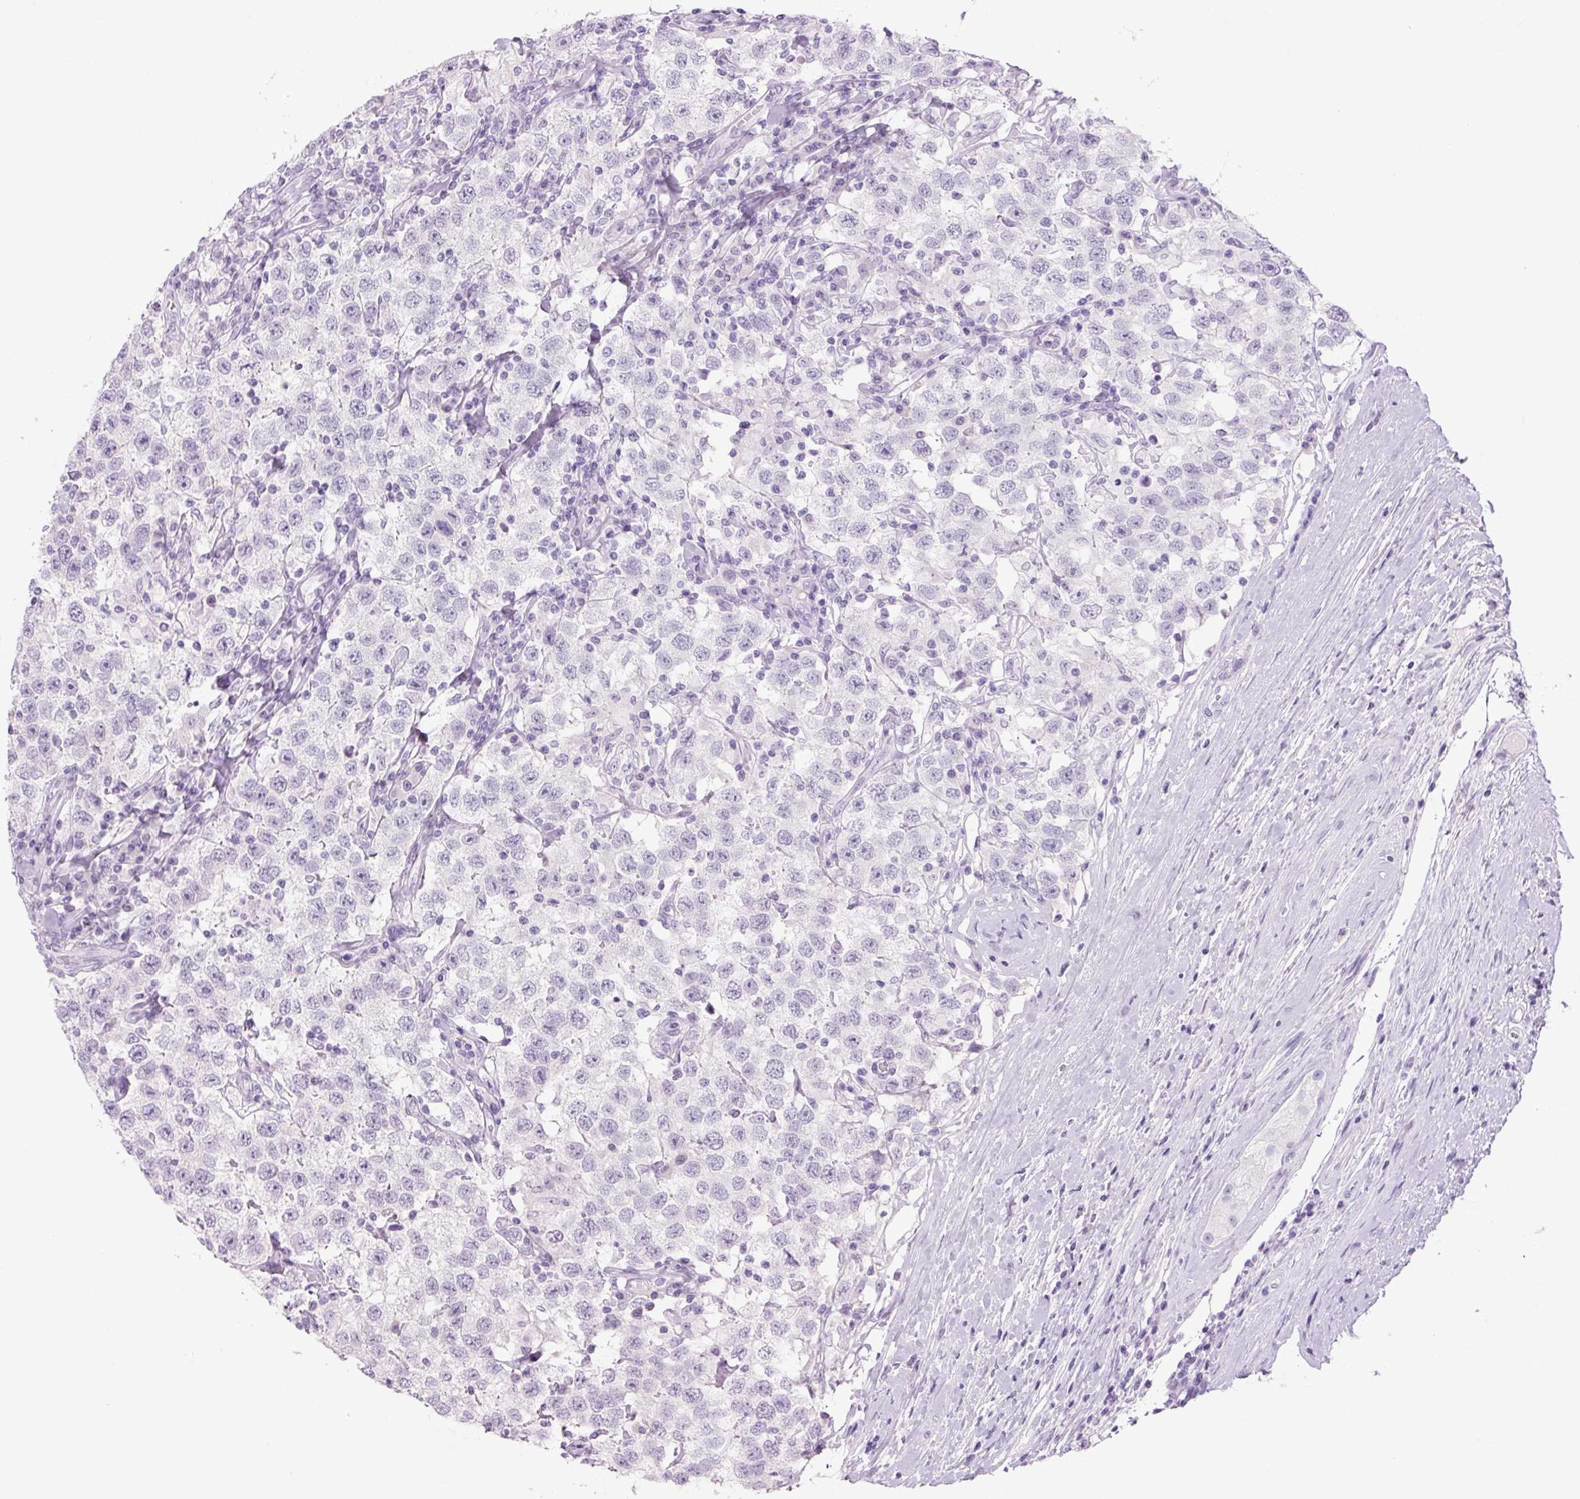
{"staining": {"intensity": "negative", "quantity": "none", "location": "none"}, "tissue": "testis cancer", "cell_type": "Tumor cells", "image_type": "cancer", "snomed": [{"axis": "morphology", "description": "Seminoma, NOS"}, {"axis": "topography", "description": "Testis"}], "caption": "This is an immunohistochemistry photomicrograph of human testis cancer (seminoma). There is no expression in tumor cells.", "gene": "COL9A2", "patient": {"sex": "male", "age": 41}}